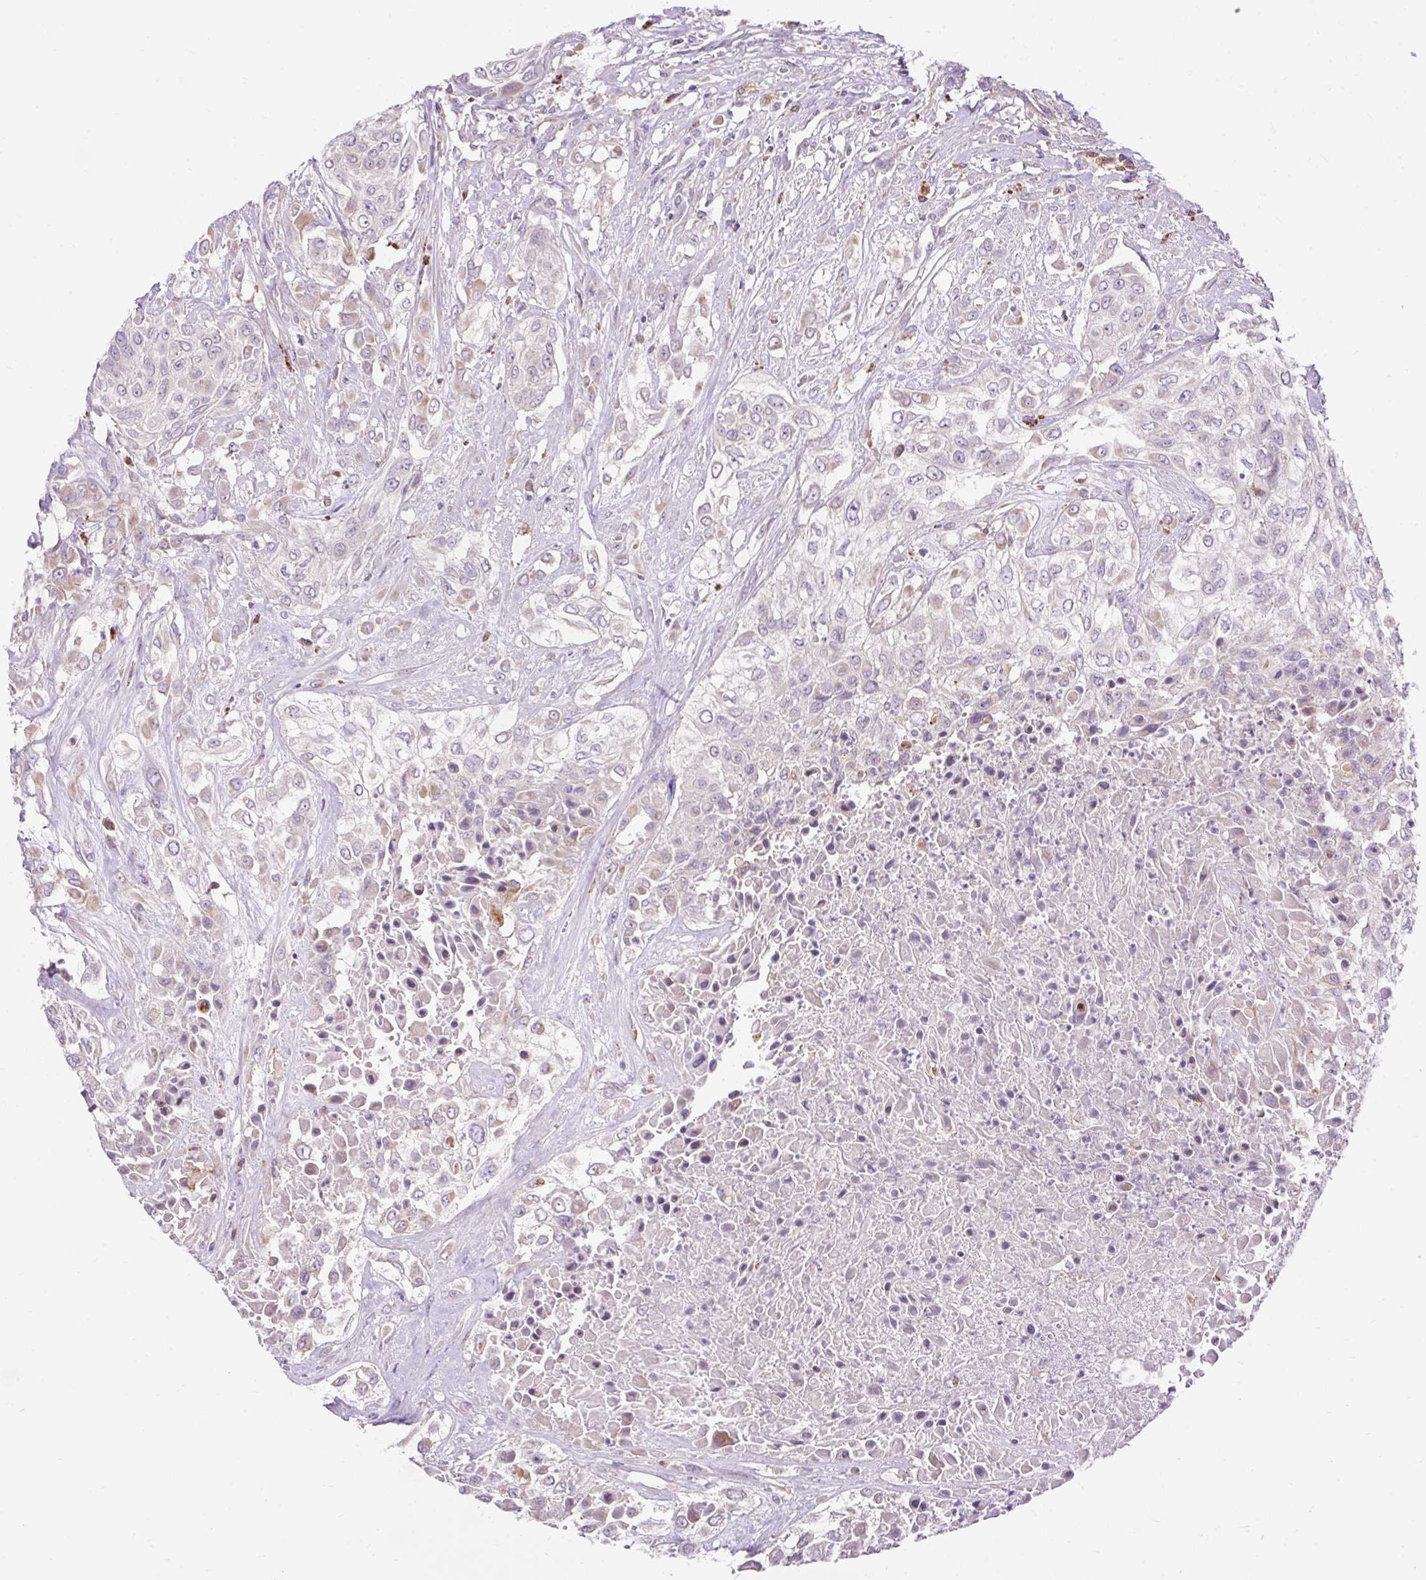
{"staining": {"intensity": "negative", "quantity": "none", "location": "none"}, "tissue": "urothelial cancer", "cell_type": "Tumor cells", "image_type": "cancer", "snomed": [{"axis": "morphology", "description": "Urothelial carcinoma, High grade"}, {"axis": "topography", "description": "Urinary bladder"}], "caption": "Tumor cells are negative for brown protein staining in urothelial cancer.", "gene": "HEXB", "patient": {"sex": "male", "age": 57}}